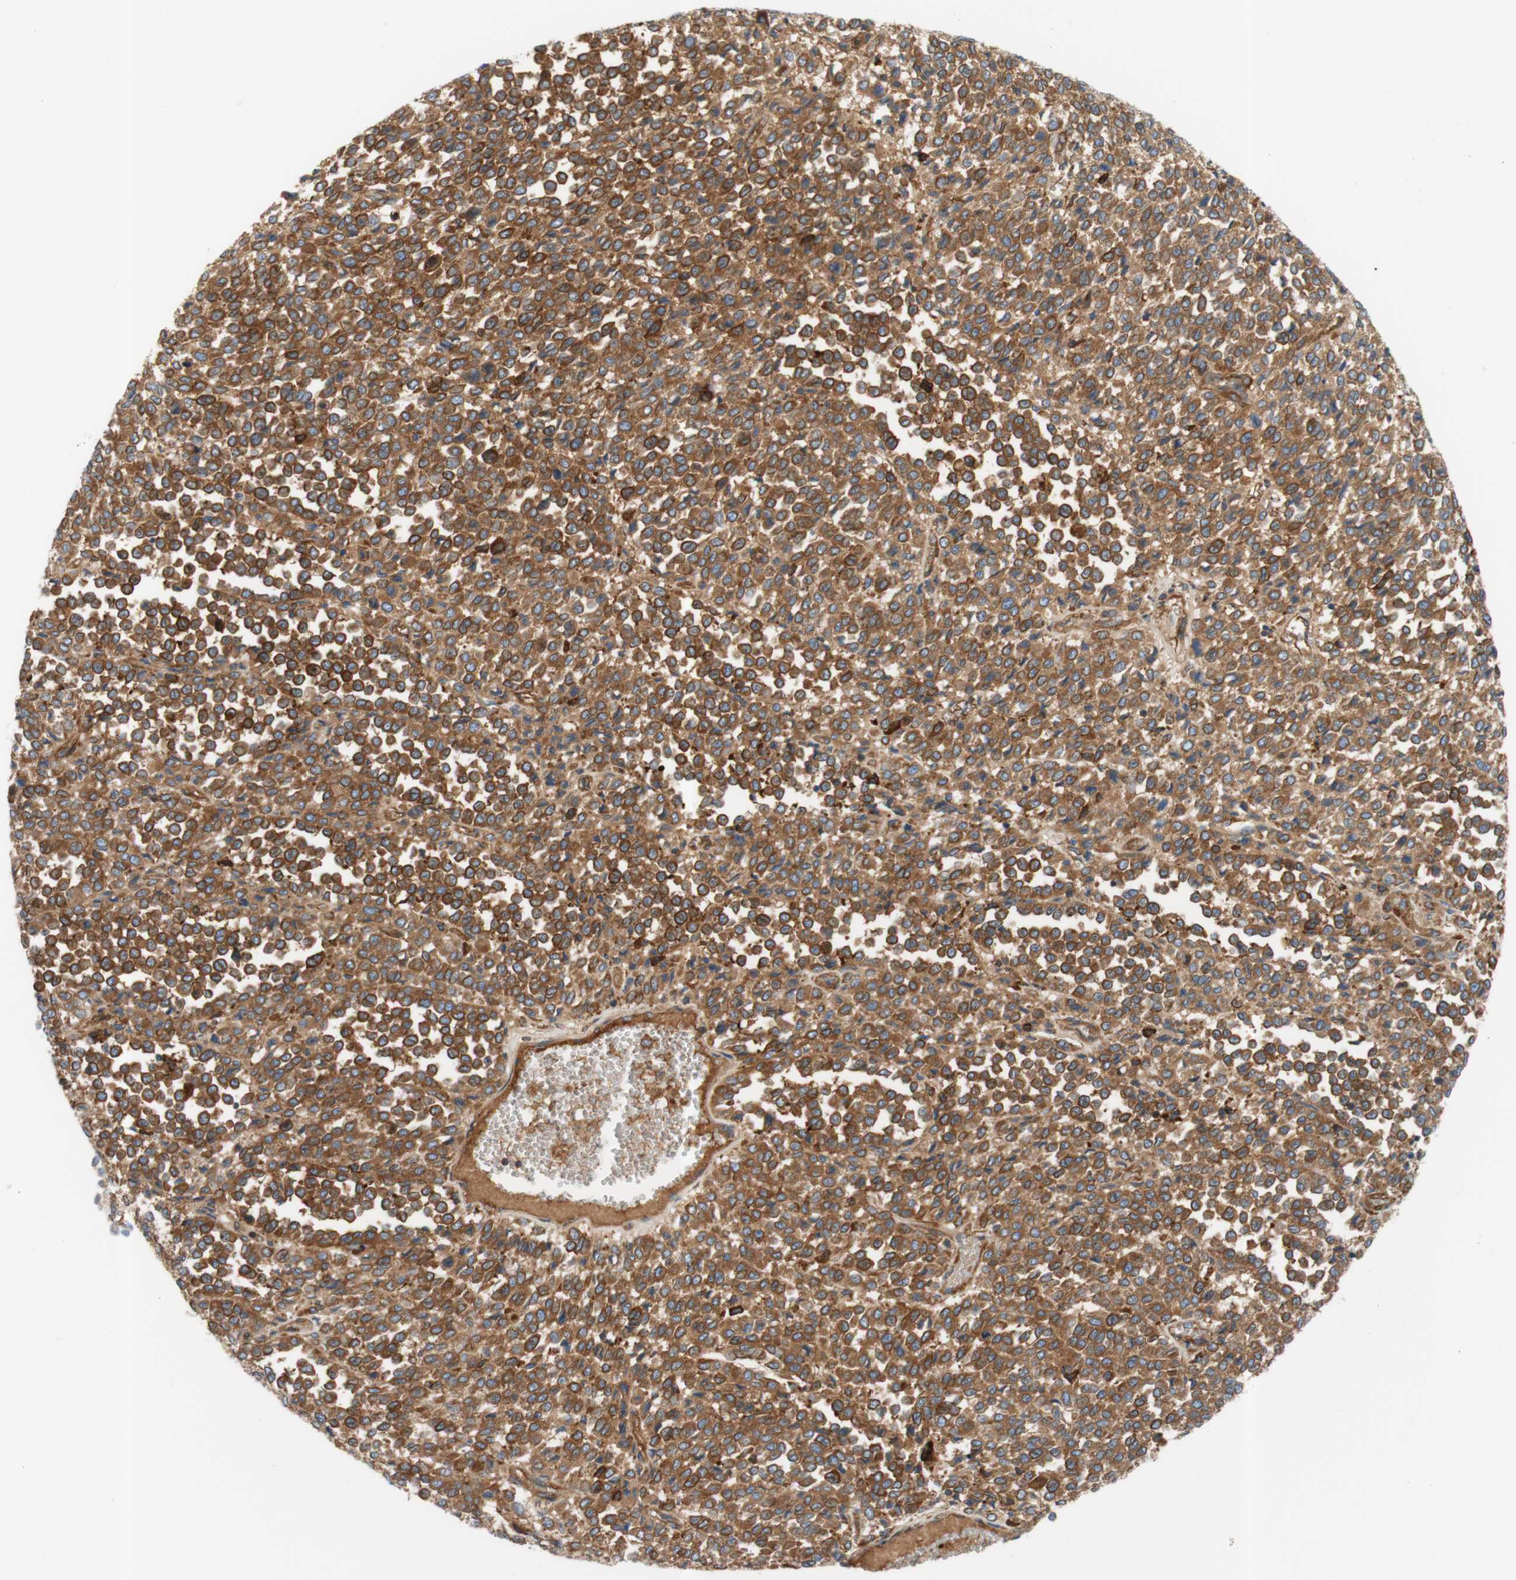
{"staining": {"intensity": "strong", "quantity": "25%-75%", "location": "cytoplasmic/membranous"}, "tissue": "melanoma", "cell_type": "Tumor cells", "image_type": "cancer", "snomed": [{"axis": "morphology", "description": "Malignant melanoma, Metastatic site"}, {"axis": "topography", "description": "Pancreas"}], "caption": "Malignant melanoma (metastatic site) was stained to show a protein in brown. There is high levels of strong cytoplasmic/membranous expression in about 25%-75% of tumor cells.", "gene": "STOM", "patient": {"sex": "female", "age": 30}}